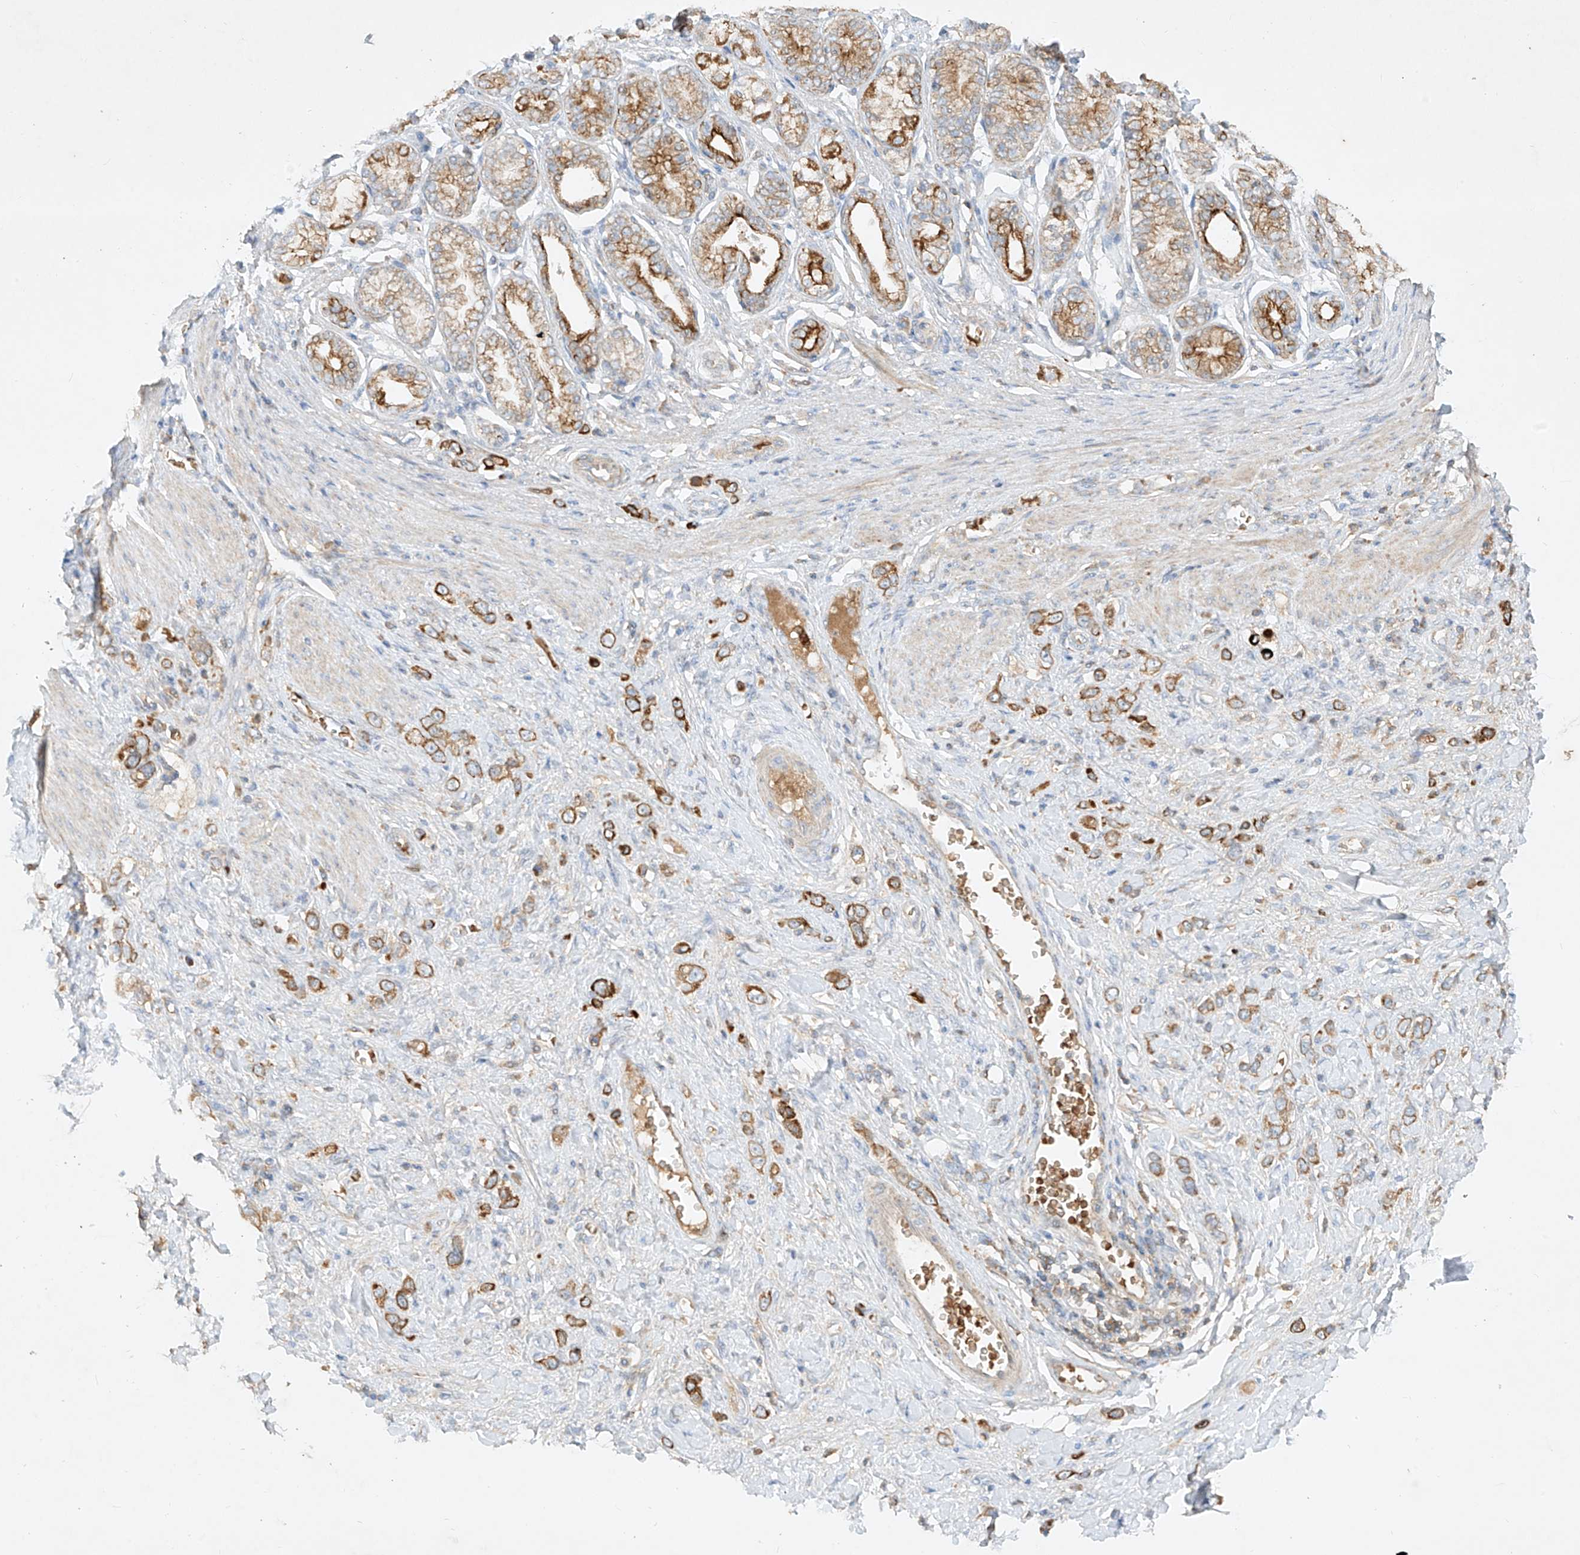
{"staining": {"intensity": "moderate", "quantity": ">75%", "location": "cytoplasmic/membranous"}, "tissue": "stomach cancer", "cell_type": "Tumor cells", "image_type": "cancer", "snomed": [{"axis": "morphology", "description": "Normal tissue, NOS"}, {"axis": "morphology", "description": "Adenocarcinoma, NOS"}, {"axis": "topography", "description": "Stomach, upper"}, {"axis": "topography", "description": "Stomach"}], "caption": "The micrograph shows a brown stain indicating the presence of a protein in the cytoplasmic/membranous of tumor cells in stomach adenocarcinoma. The staining was performed using DAB to visualize the protein expression in brown, while the nuclei were stained in blue with hematoxylin (Magnification: 20x).", "gene": "KPNA7", "patient": {"sex": "female", "age": 65}}